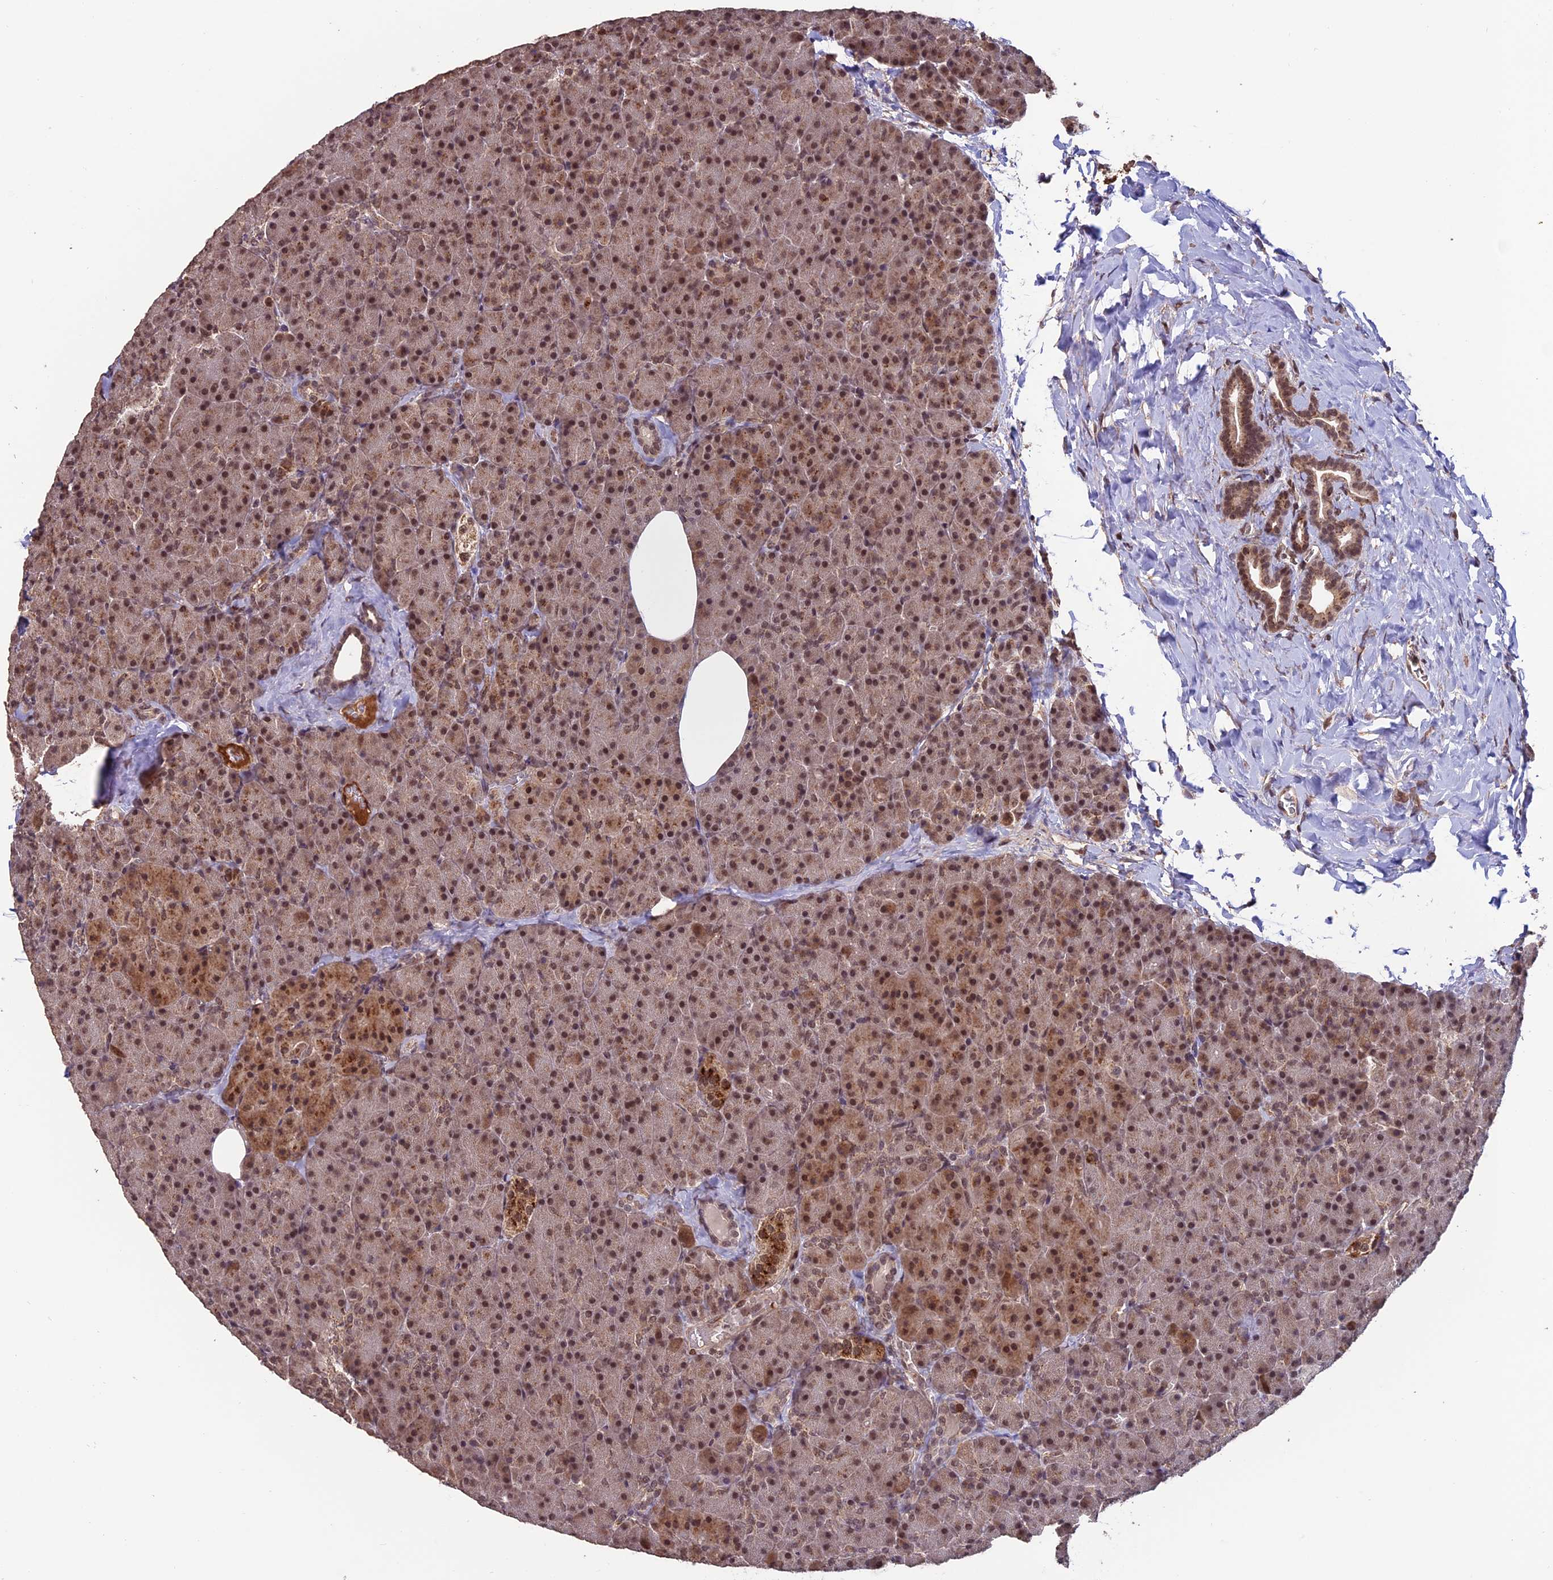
{"staining": {"intensity": "moderate", "quantity": ">75%", "location": "nuclear"}, "tissue": "pancreas", "cell_type": "Exocrine glandular cells", "image_type": "normal", "snomed": [{"axis": "morphology", "description": "Normal tissue, NOS"}, {"axis": "morphology", "description": "Carcinoid, malignant, NOS"}, {"axis": "topography", "description": "Pancreas"}], "caption": "Protein expression analysis of normal human pancreas reveals moderate nuclear positivity in about >75% of exocrine glandular cells.", "gene": "CABIN1", "patient": {"sex": "female", "age": 35}}